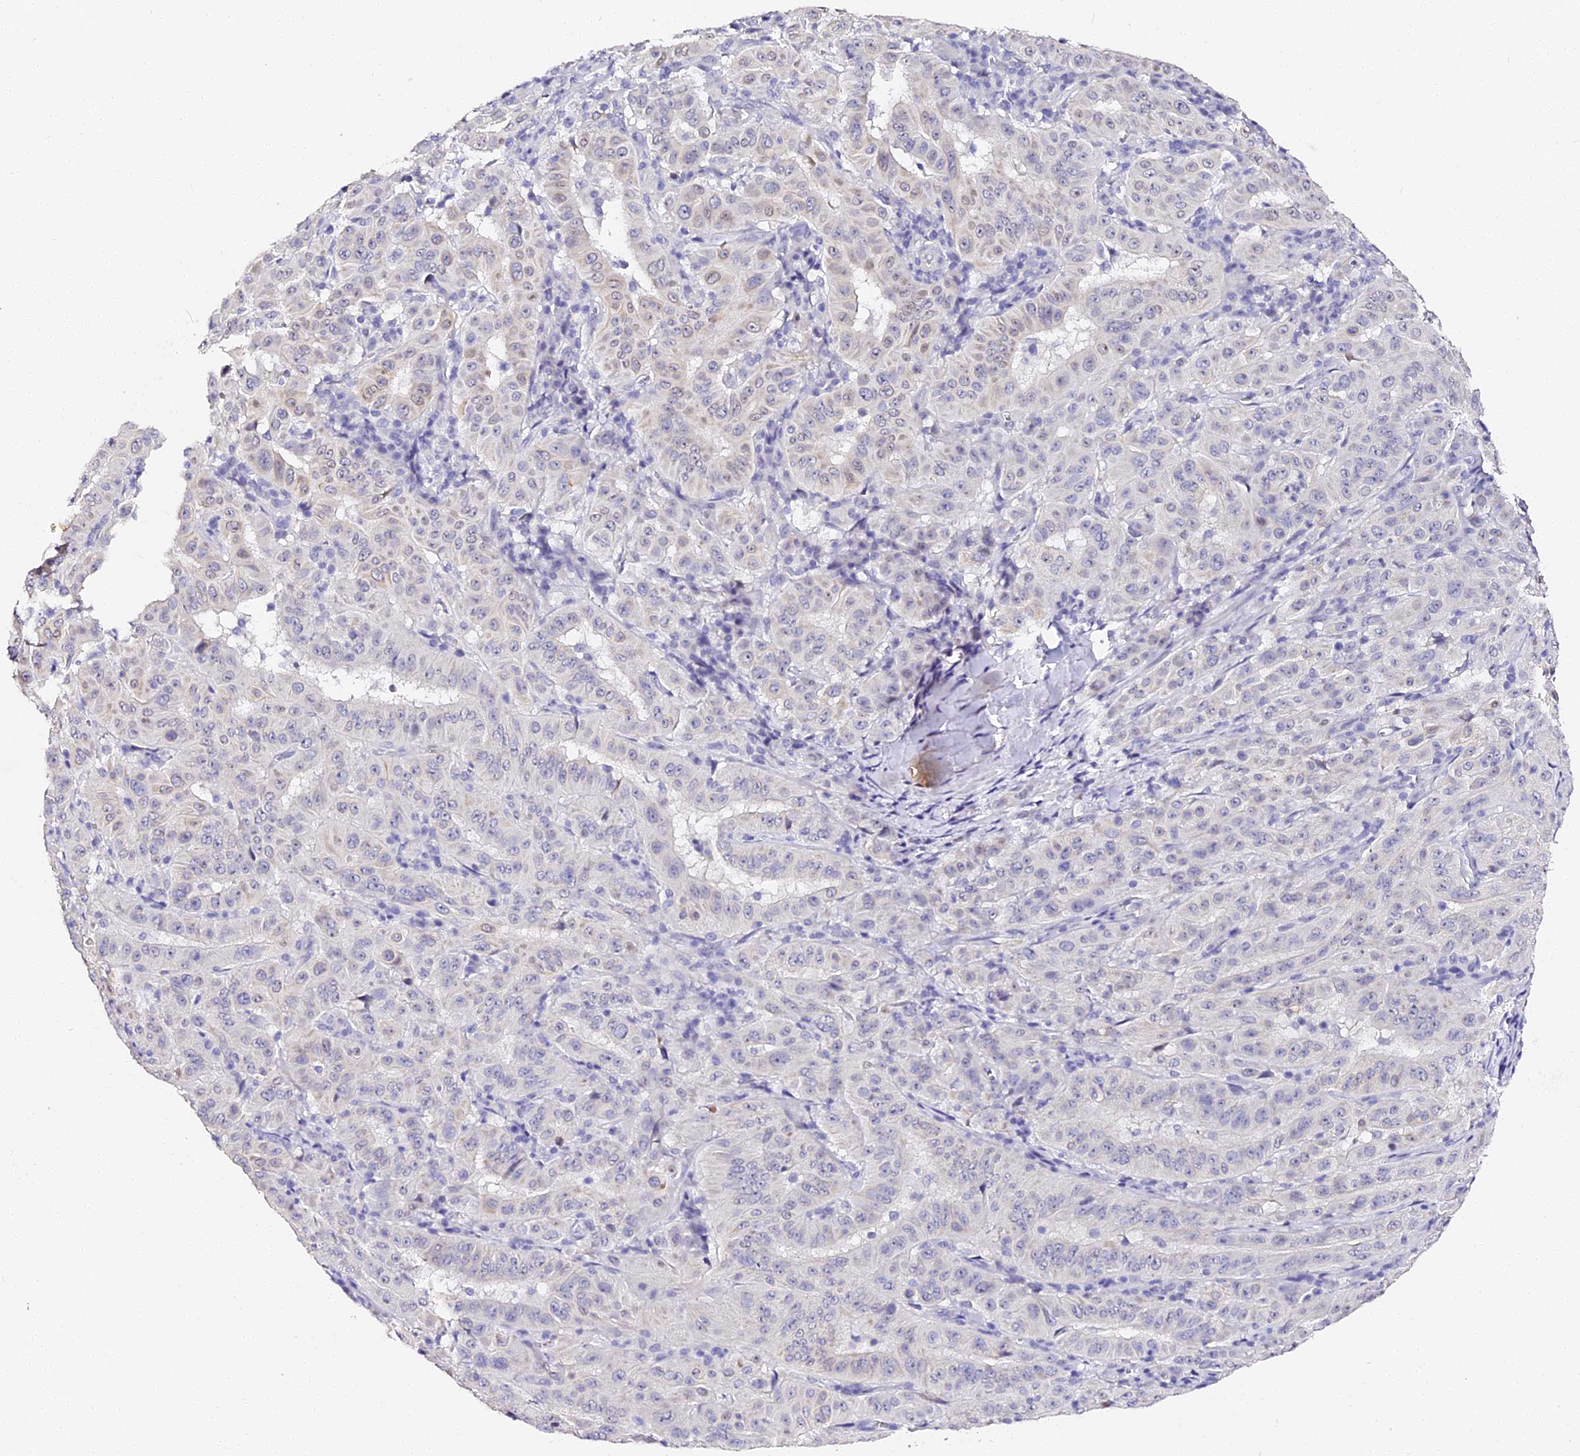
{"staining": {"intensity": "negative", "quantity": "none", "location": "none"}, "tissue": "pancreatic cancer", "cell_type": "Tumor cells", "image_type": "cancer", "snomed": [{"axis": "morphology", "description": "Adenocarcinoma, NOS"}, {"axis": "topography", "description": "Pancreas"}], "caption": "A histopathology image of pancreatic cancer stained for a protein displays no brown staining in tumor cells.", "gene": "VPS33B", "patient": {"sex": "male", "age": 63}}